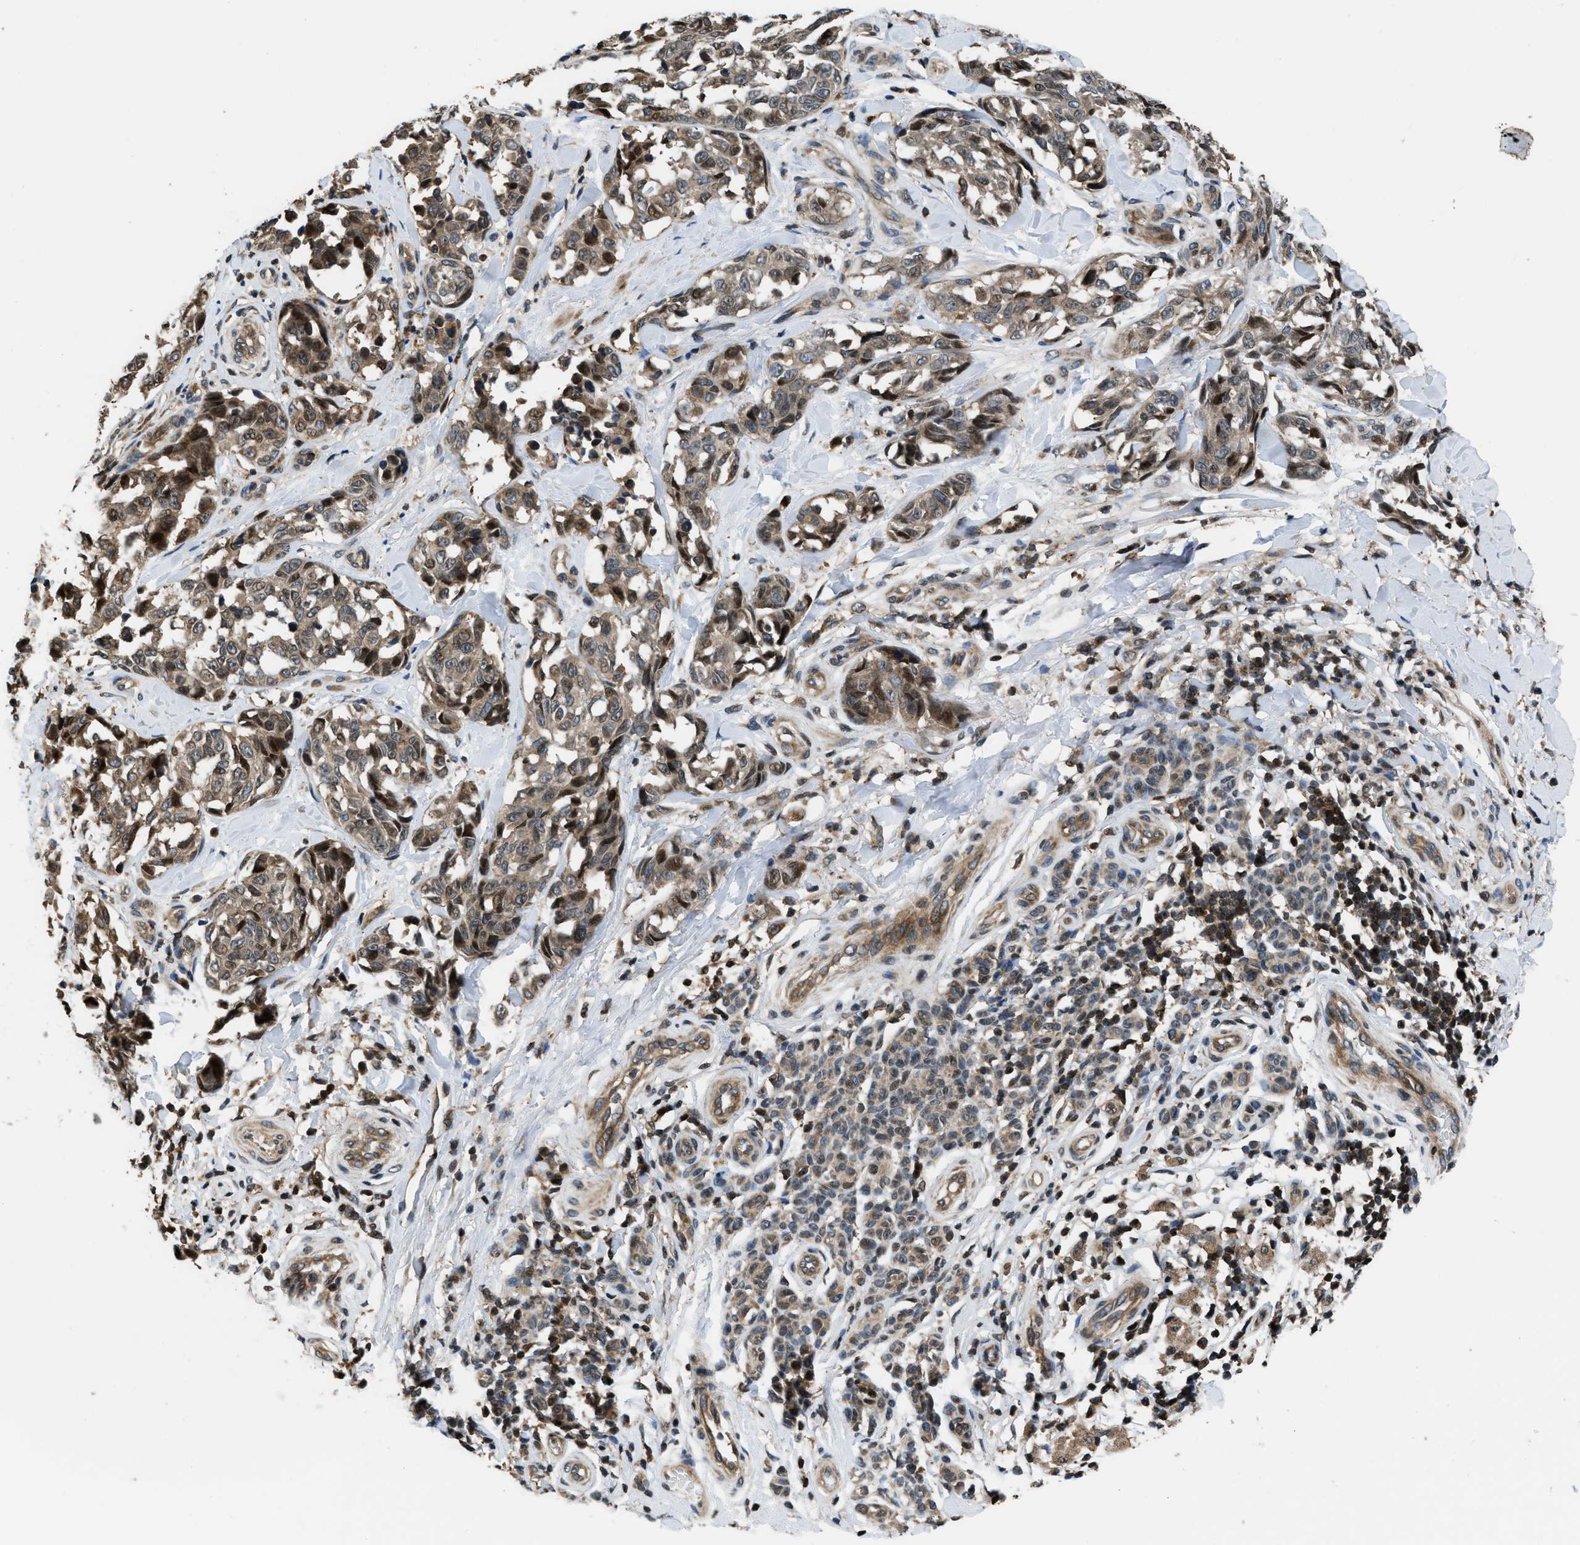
{"staining": {"intensity": "weak", "quantity": ">75%", "location": "cytoplasmic/membranous,nuclear"}, "tissue": "melanoma", "cell_type": "Tumor cells", "image_type": "cancer", "snomed": [{"axis": "morphology", "description": "Malignant melanoma, NOS"}, {"axis": "topography", "description": "Skin"}], "caption": "A histopathology image showing weak cytoplasmic/membranous and nuclear positivity in approximately >75% of tumor cells in malignant melanoma, as visualized by brown immunohistochemical staining.", "gene": "CTBS", "patient": {"sex": "female", "age": 64}}